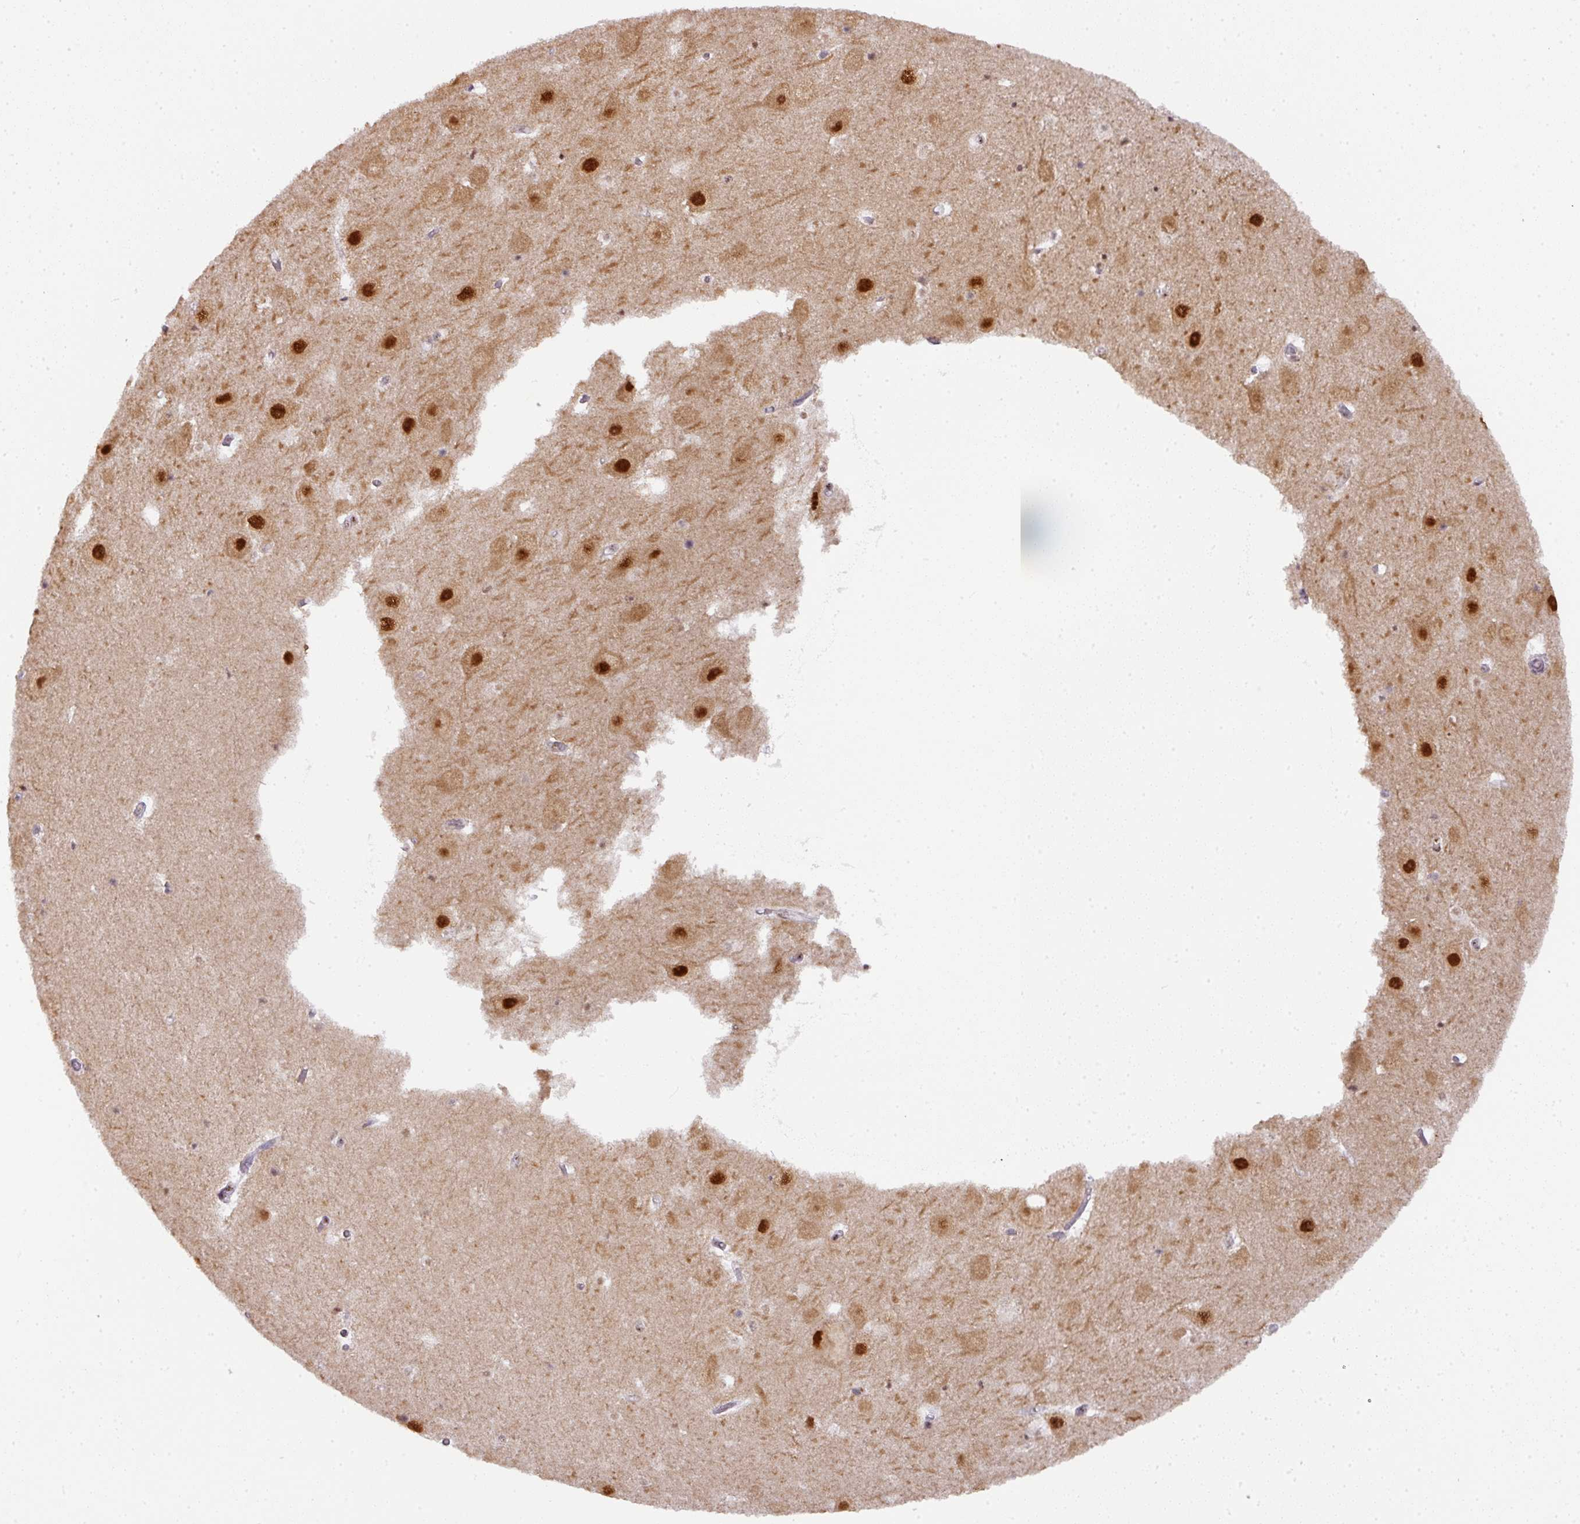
{"staining": {"intensity": "negative", "quantity": "none", "location": "none"}, "tissue": "hippocampus", "cell_type": "Glial cells", "image_type": "normal", "snomed": [{"axis": "morphology", "description": "Normal tissue, NOS"}, {"axis": "topography", "description": "Hippocampus"}], "caption": "Hippocampus stained for a protein using immunohistochemistry reveals no positivity glial cells.", "gene": "RANBP9", "patient": {"sex": "female", "age": 52}}